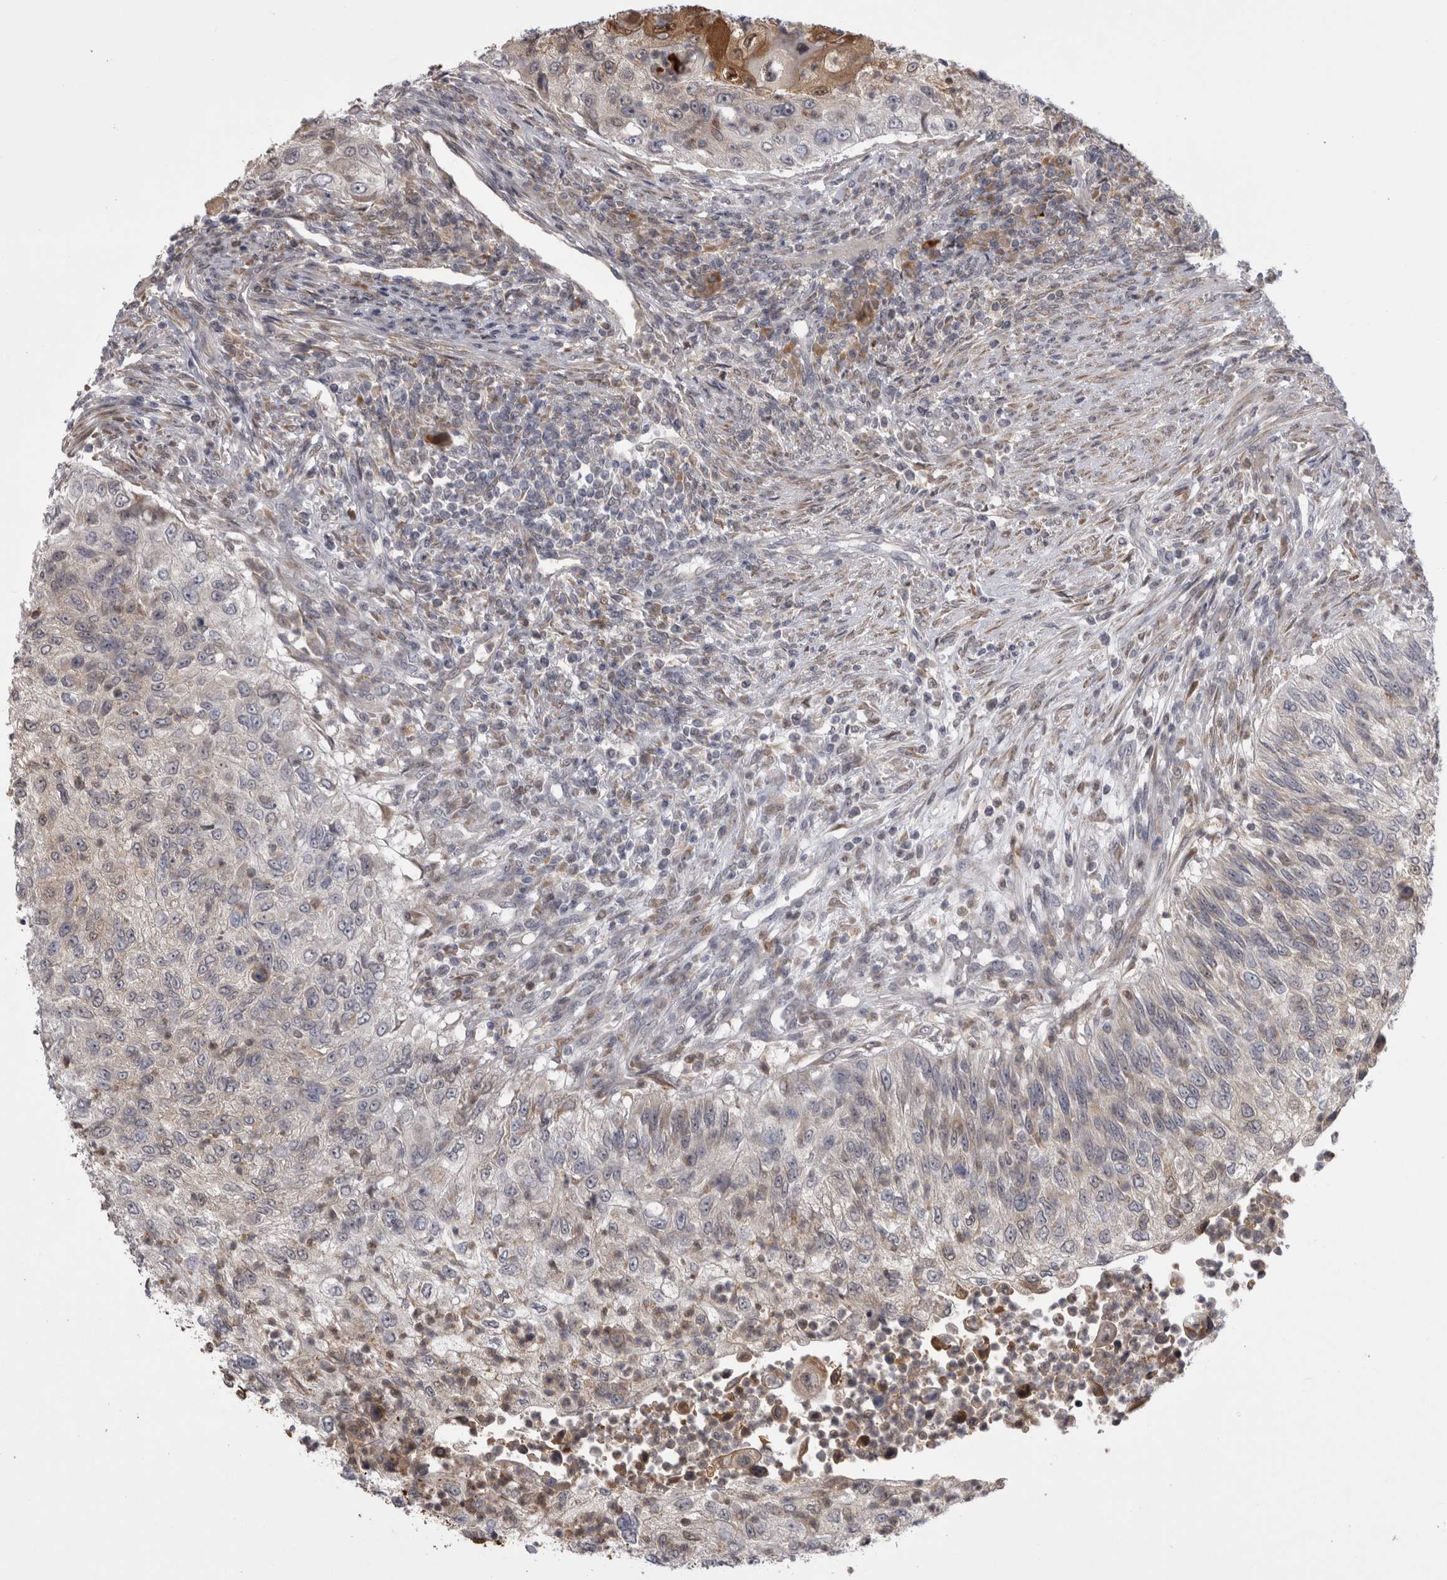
{"staining": {"intensity": "weak", "quantity": "<25%", "location": "cytoplasmic/membranous"}, "tissue": "urothelial cancer", "cell_type": "Tumor cells", "image_type": "cancer", "snomed": [{"axis": "morphology", "description": "Urothelial carcinoma, High grade"}, {"axis": "topography", "description": "Urinary bladder"}], "caption": "This is a micrograph of immunohistochemistry staining of urothelial cancer, which shows no expression in tumor cells.", "gene": "CHIC2", "patient": {"sex": "female", "age": 60}}